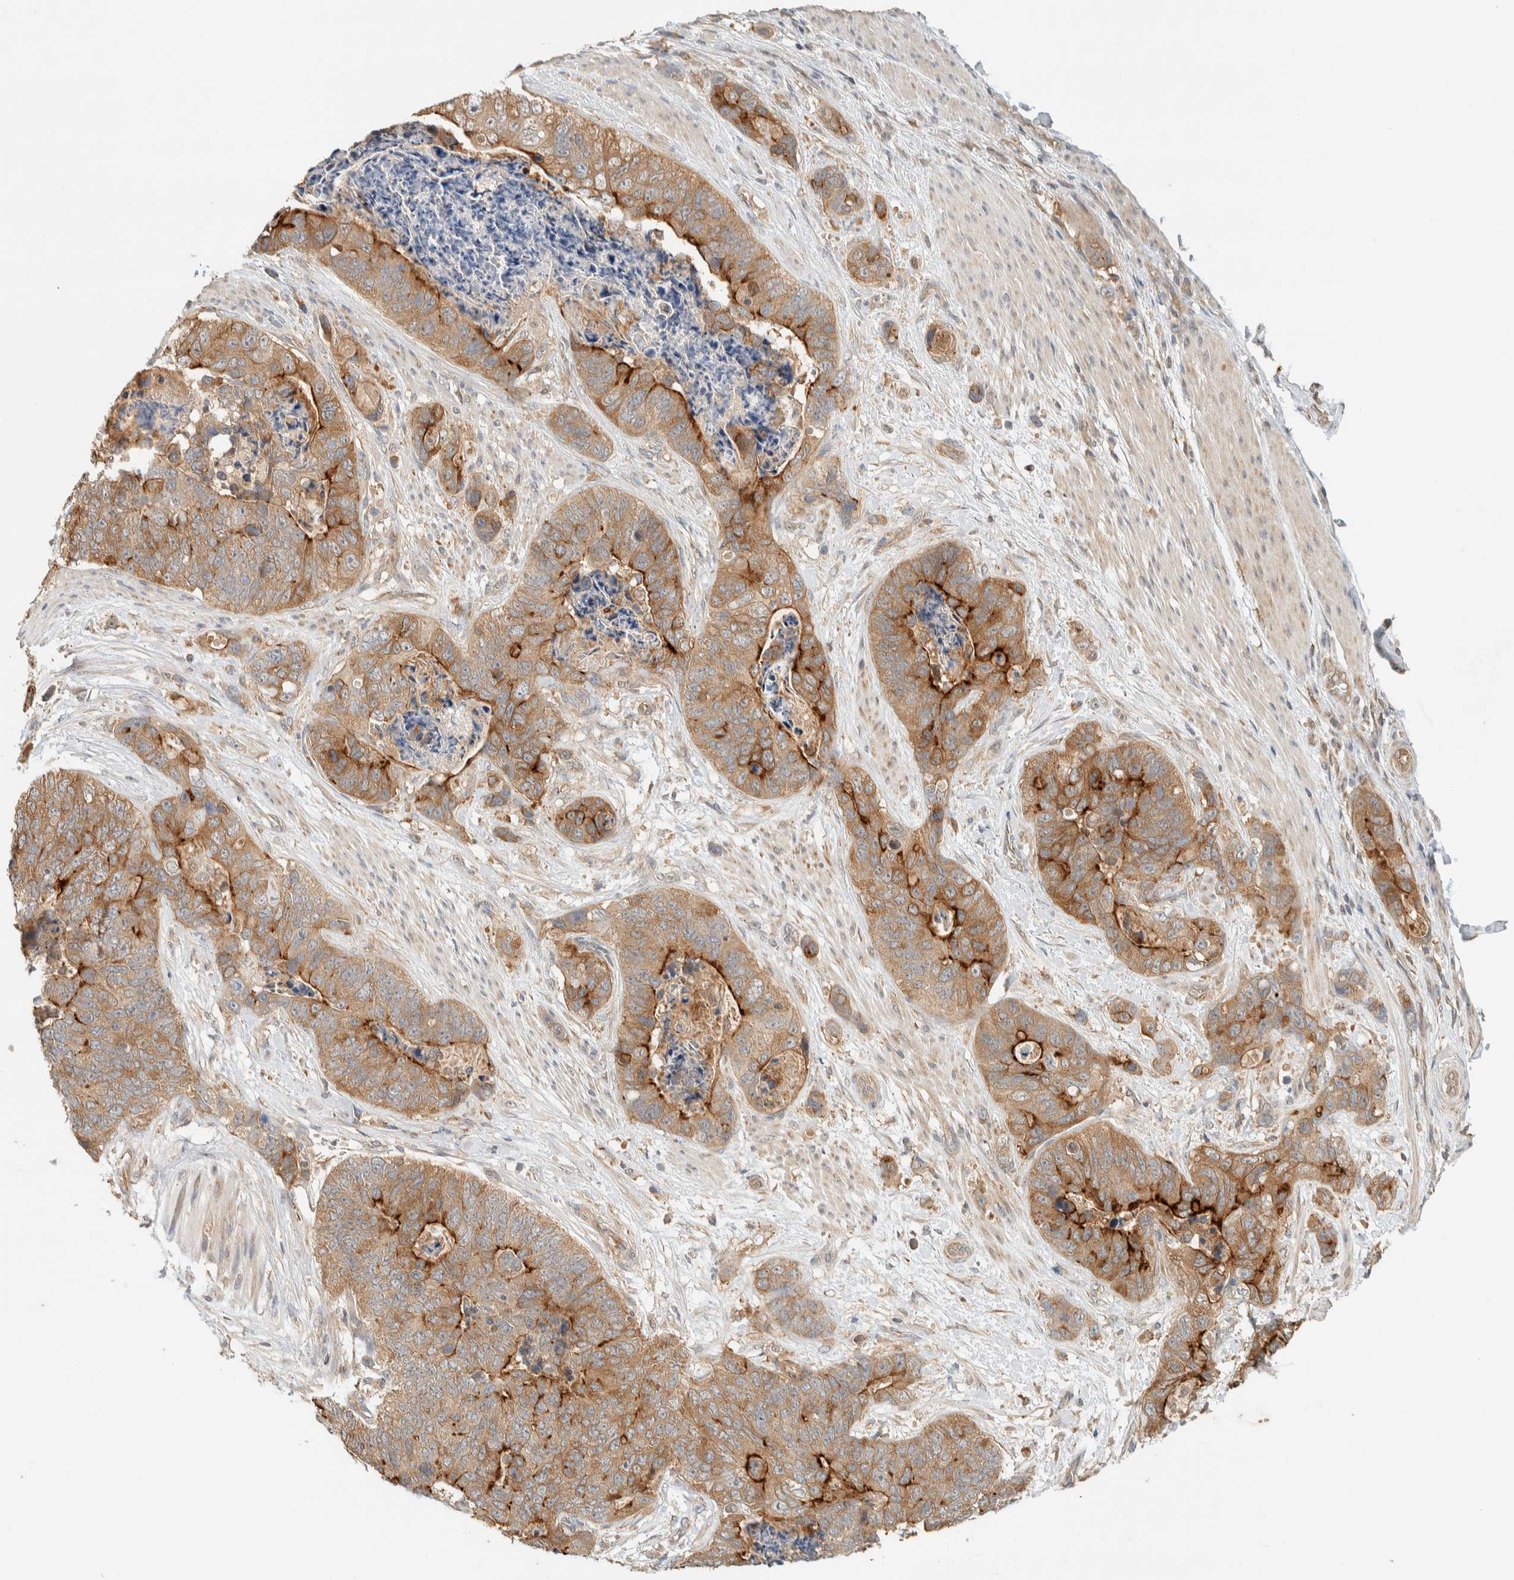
{"staining": {"intensity": "strong", "quantity": ">75%", "location": "cytoplasmic/membranous"}, "tissue": "stomach cancer", "cell_type": "Tumor cells", "image_type": "cancer", "snomed": [{"axis": "morphology", "description": "Normal tissue, NOS"}, {"axis": "morphology", "description": "Adenocarcinoma, NOS"}, {"axis": "topography", "description": "Stomach"}], "caption": "Immunohistochemical staining of stomach cancer (adenocarcinoma) shows strong cytoplasmic/membranous protein positivity in about >75% of tumor cells.", "gene": "RAB11FIP1", "patient": {"sex": "female", "age": 89}}